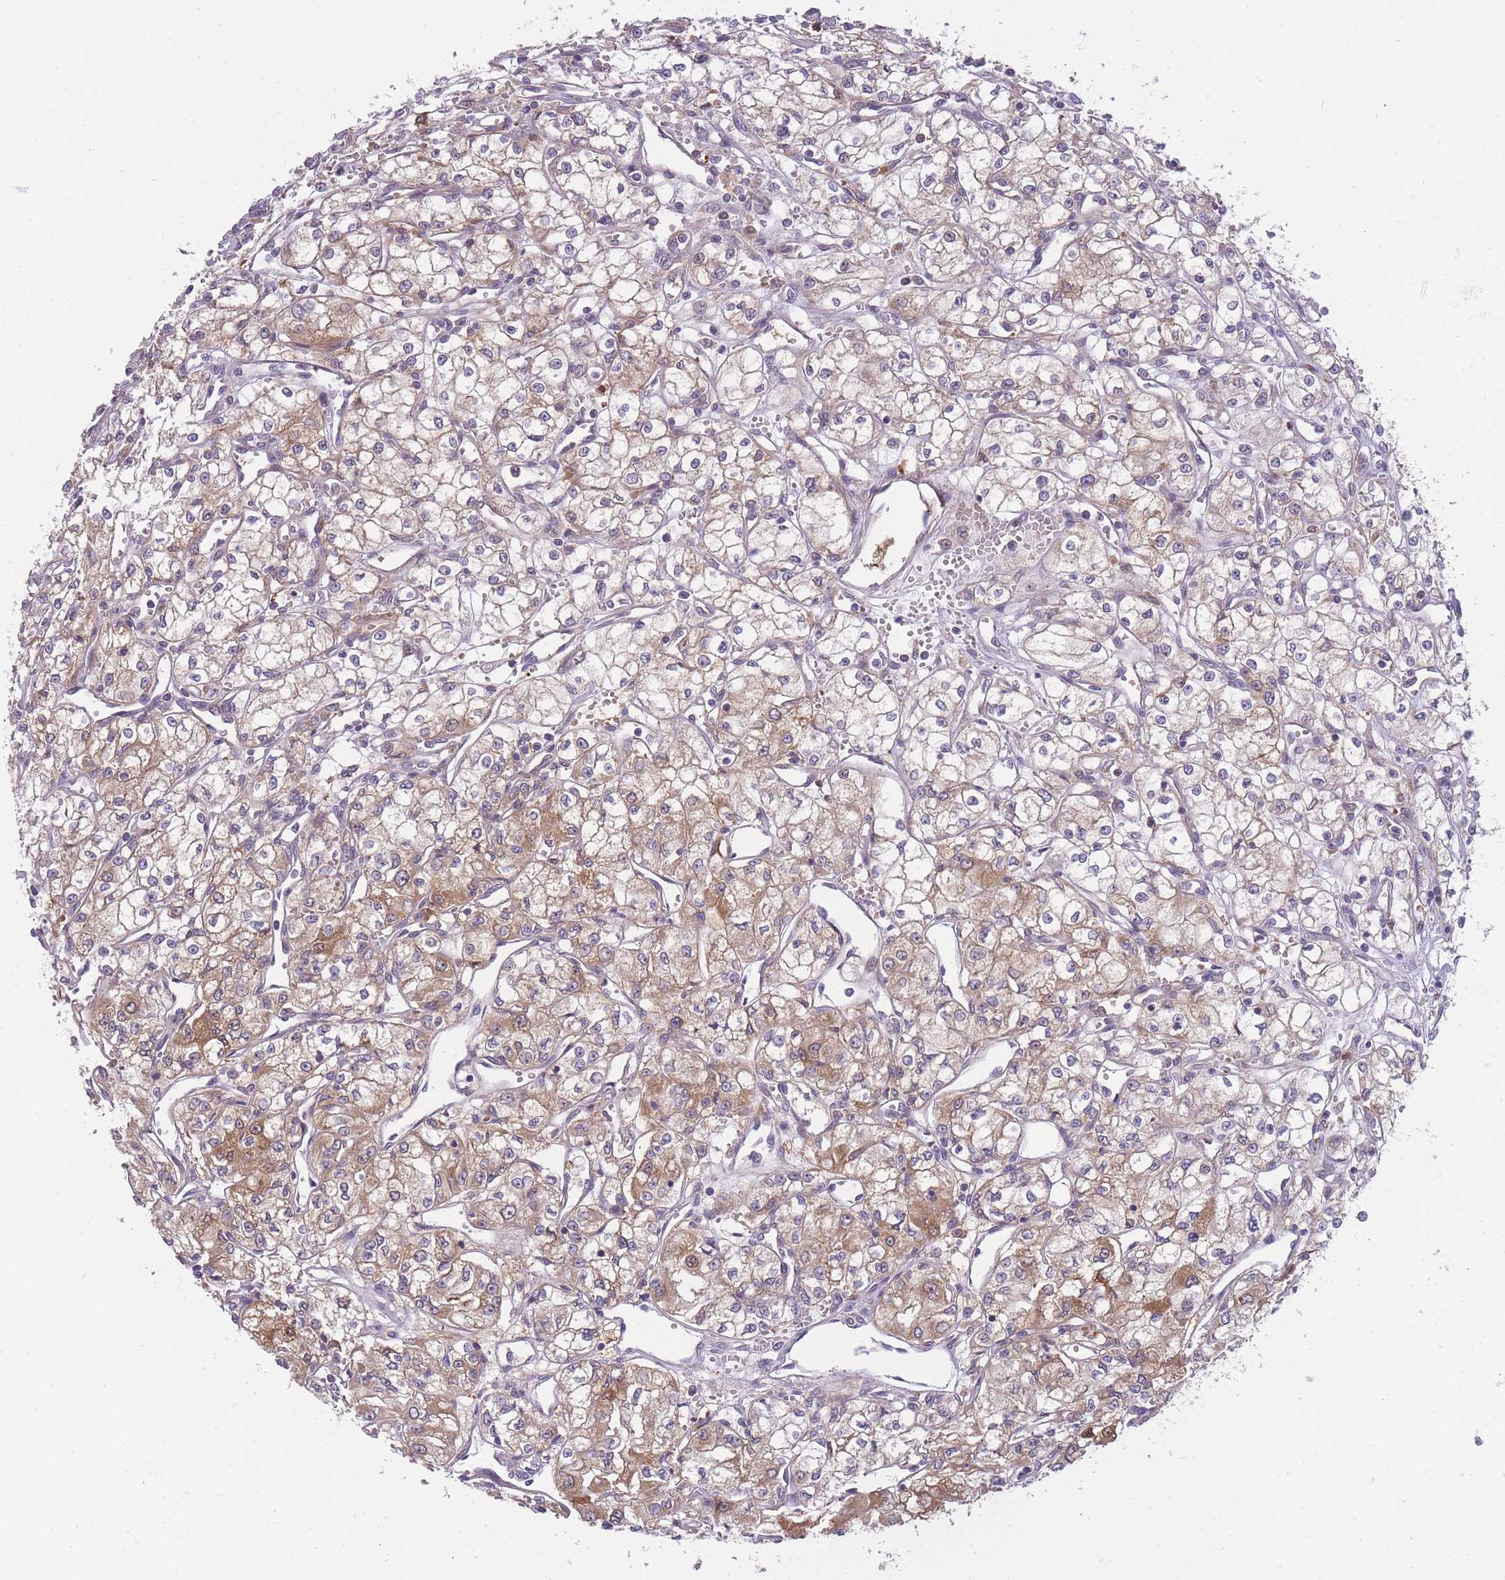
{"staining": {"intensity": "moderate", "quantity": "25%-75%", "location": "cytoplasmic/membranous"}, "tissue": "renal cancer", "cell_type": "Tumor cells", "image_type": "cancer", "snomed": [{"axis": "morphology", "description": "Adenocarcinoma, NOS"}, {"axis": "topography", "description": "Kidney"}], "caption": "Protein staining displays moderate cytoplasmic/membranous positivity in about 25%-75% of tumor cells in renal cancer (adenocarcinoma).", "gene": "CRYGN", "patient": {"sex": "male", "age": 59}}